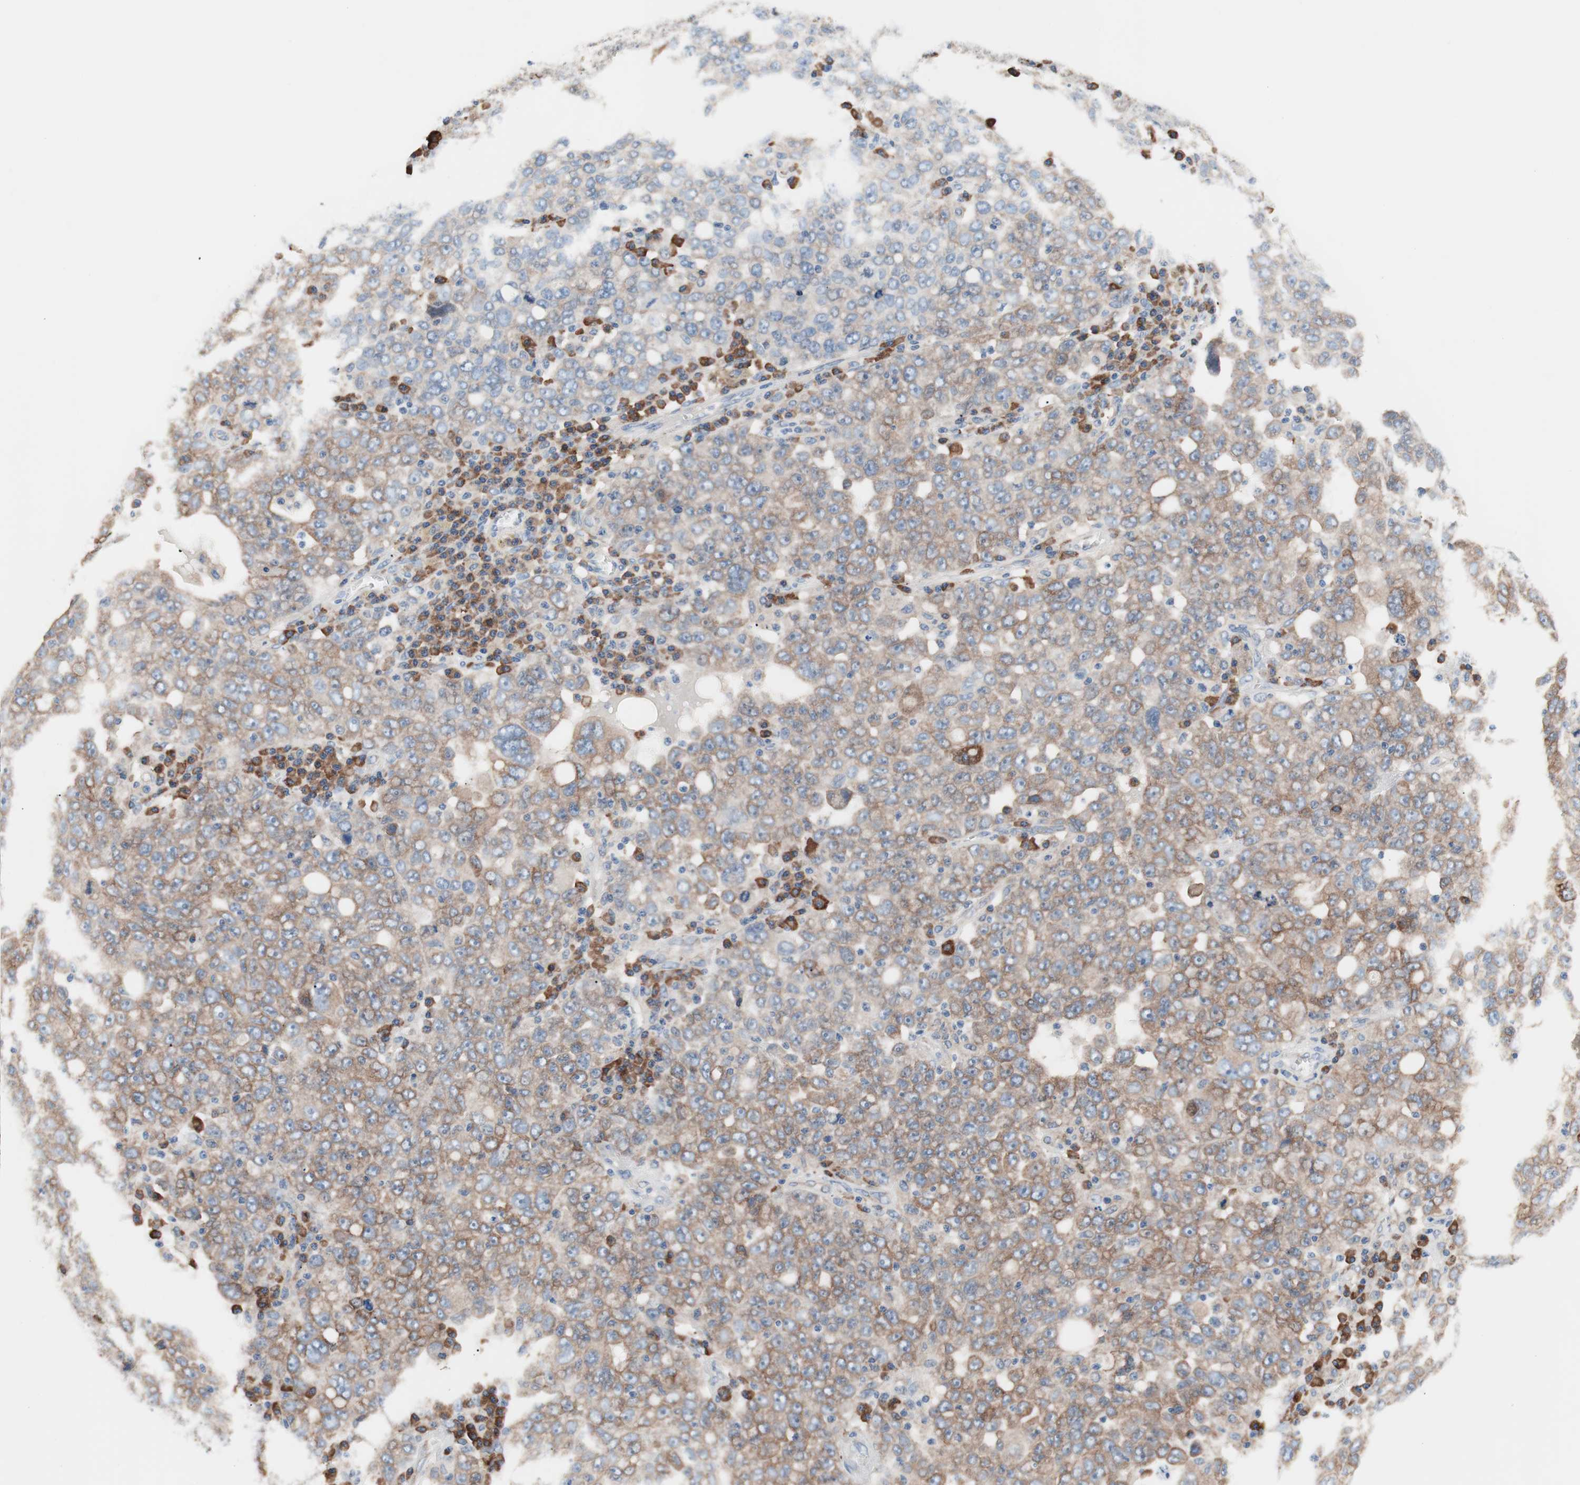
{"staining": {"intensity": "moderate", "quantity": ">75%", "location": "cytoplasmic/membranous"}, "tissue": "ovarian cancer", "cell_type": "Tumor cells", "image_type": "cancer", "snomed": [{"axis": "morphology", "description": "Carcinoma, endometroid"}, {"axis": "topography", "description": "Ovary"}], "caption": "The photomicrograph reveals immunohistochemical staining of endometroid carcinoma (ovarian). There is moderate cytoplasmic/membranous positivity is appreciated in approximately >75% of tumor cells.", "gene": "SLC27A4", "patient": {"sex": "female", "age": 62}}